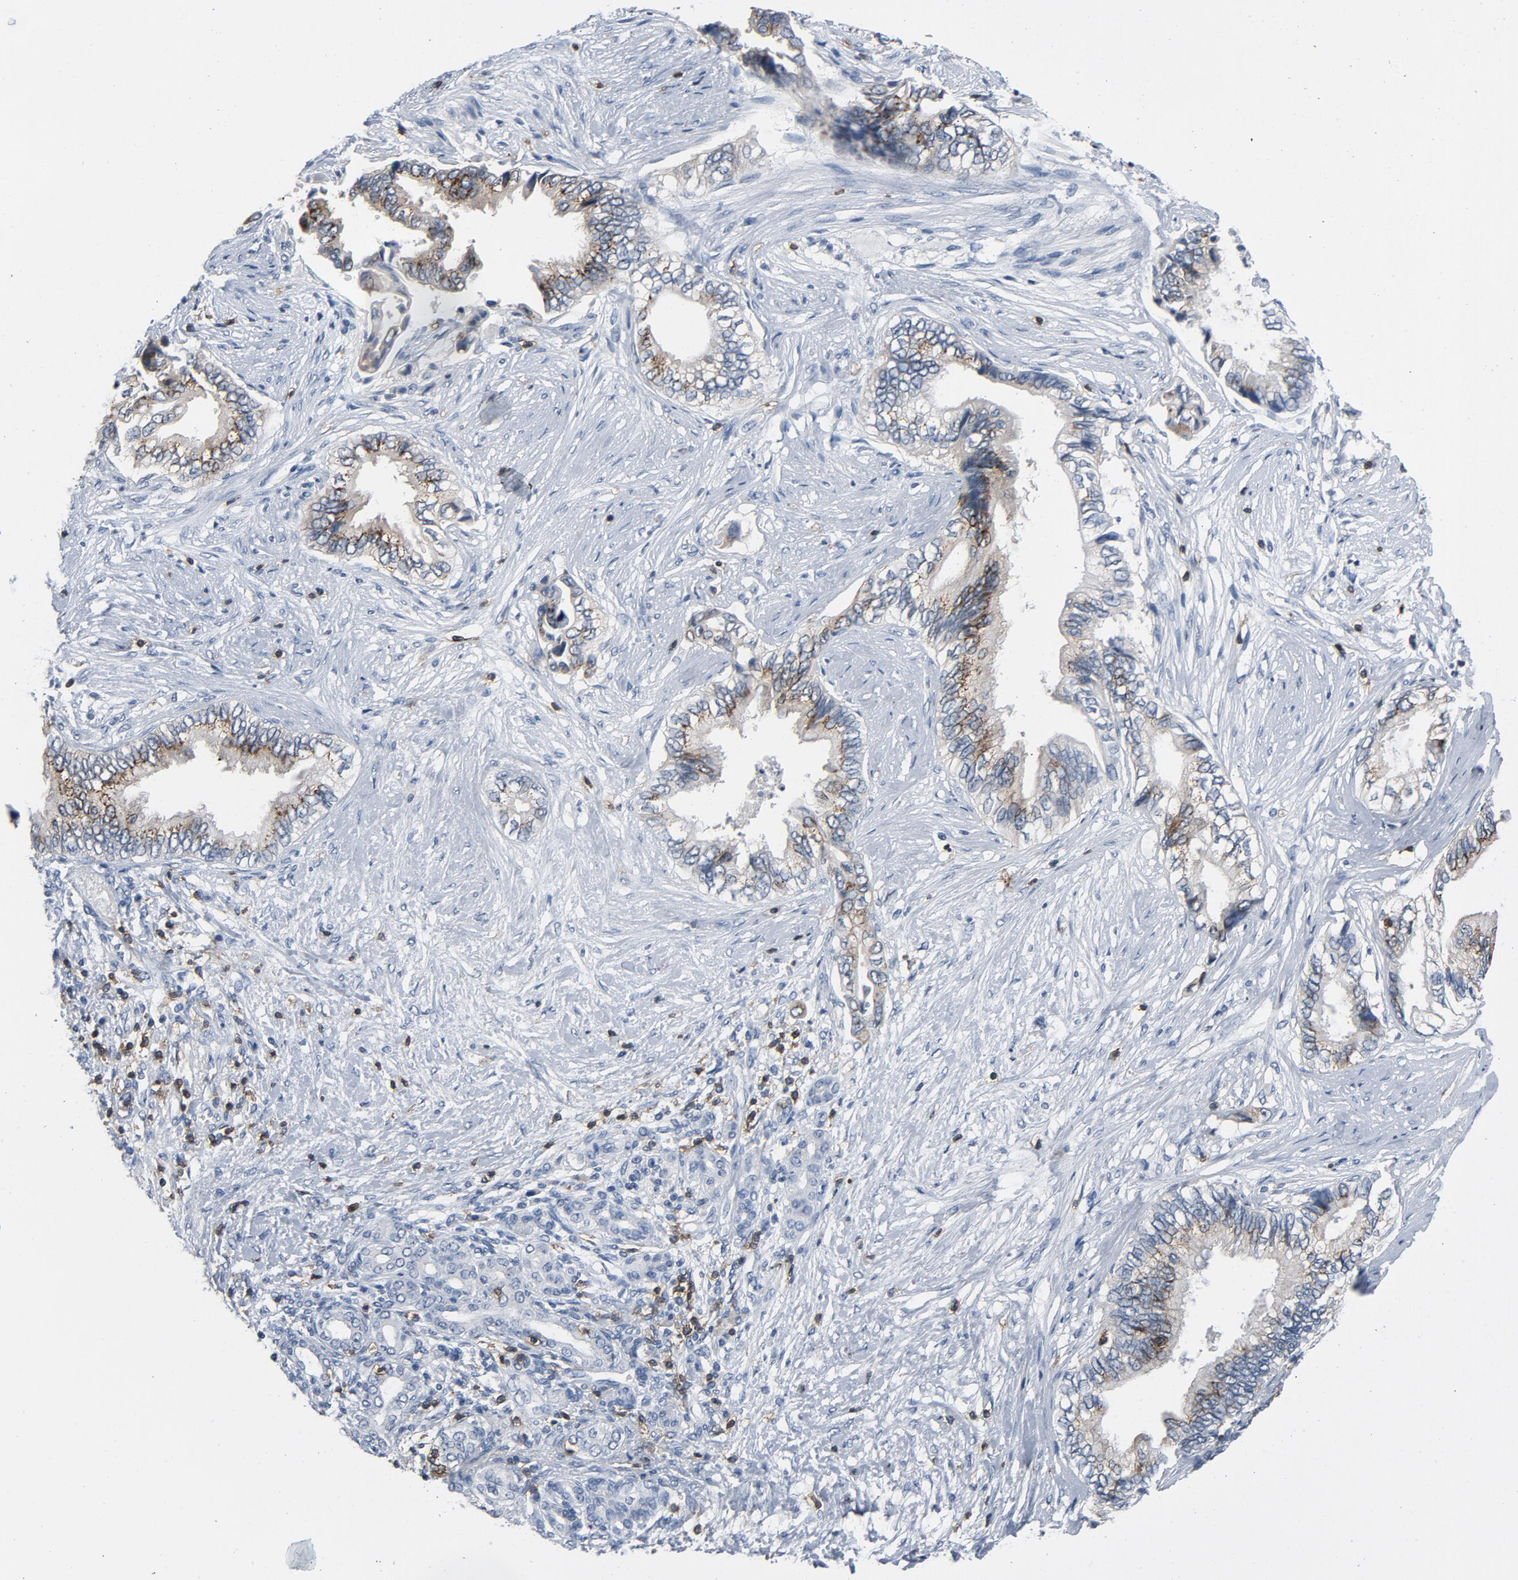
{"staining": {"intensity": "moderate", "quantity": "25%-75%", "location": "cytoplasmic/membranous"}, "tissue": "pancreatic cancer", "cell_type": "Tumor cells", "image_type": "cancer", "snomed": [{"axis": "morphology", "description": "Adenocarcinoma, NOS"}, {"axis": "topography", "description": "Pancreas"}], "caption": "Tumor cells reveal moderate cytoplasmic/membranous positivity in about 25%-75% of cells in adenocarcinoma (pancreatic).", "gene": "LCK", "patient": {"sex": "female", "age": 66}}